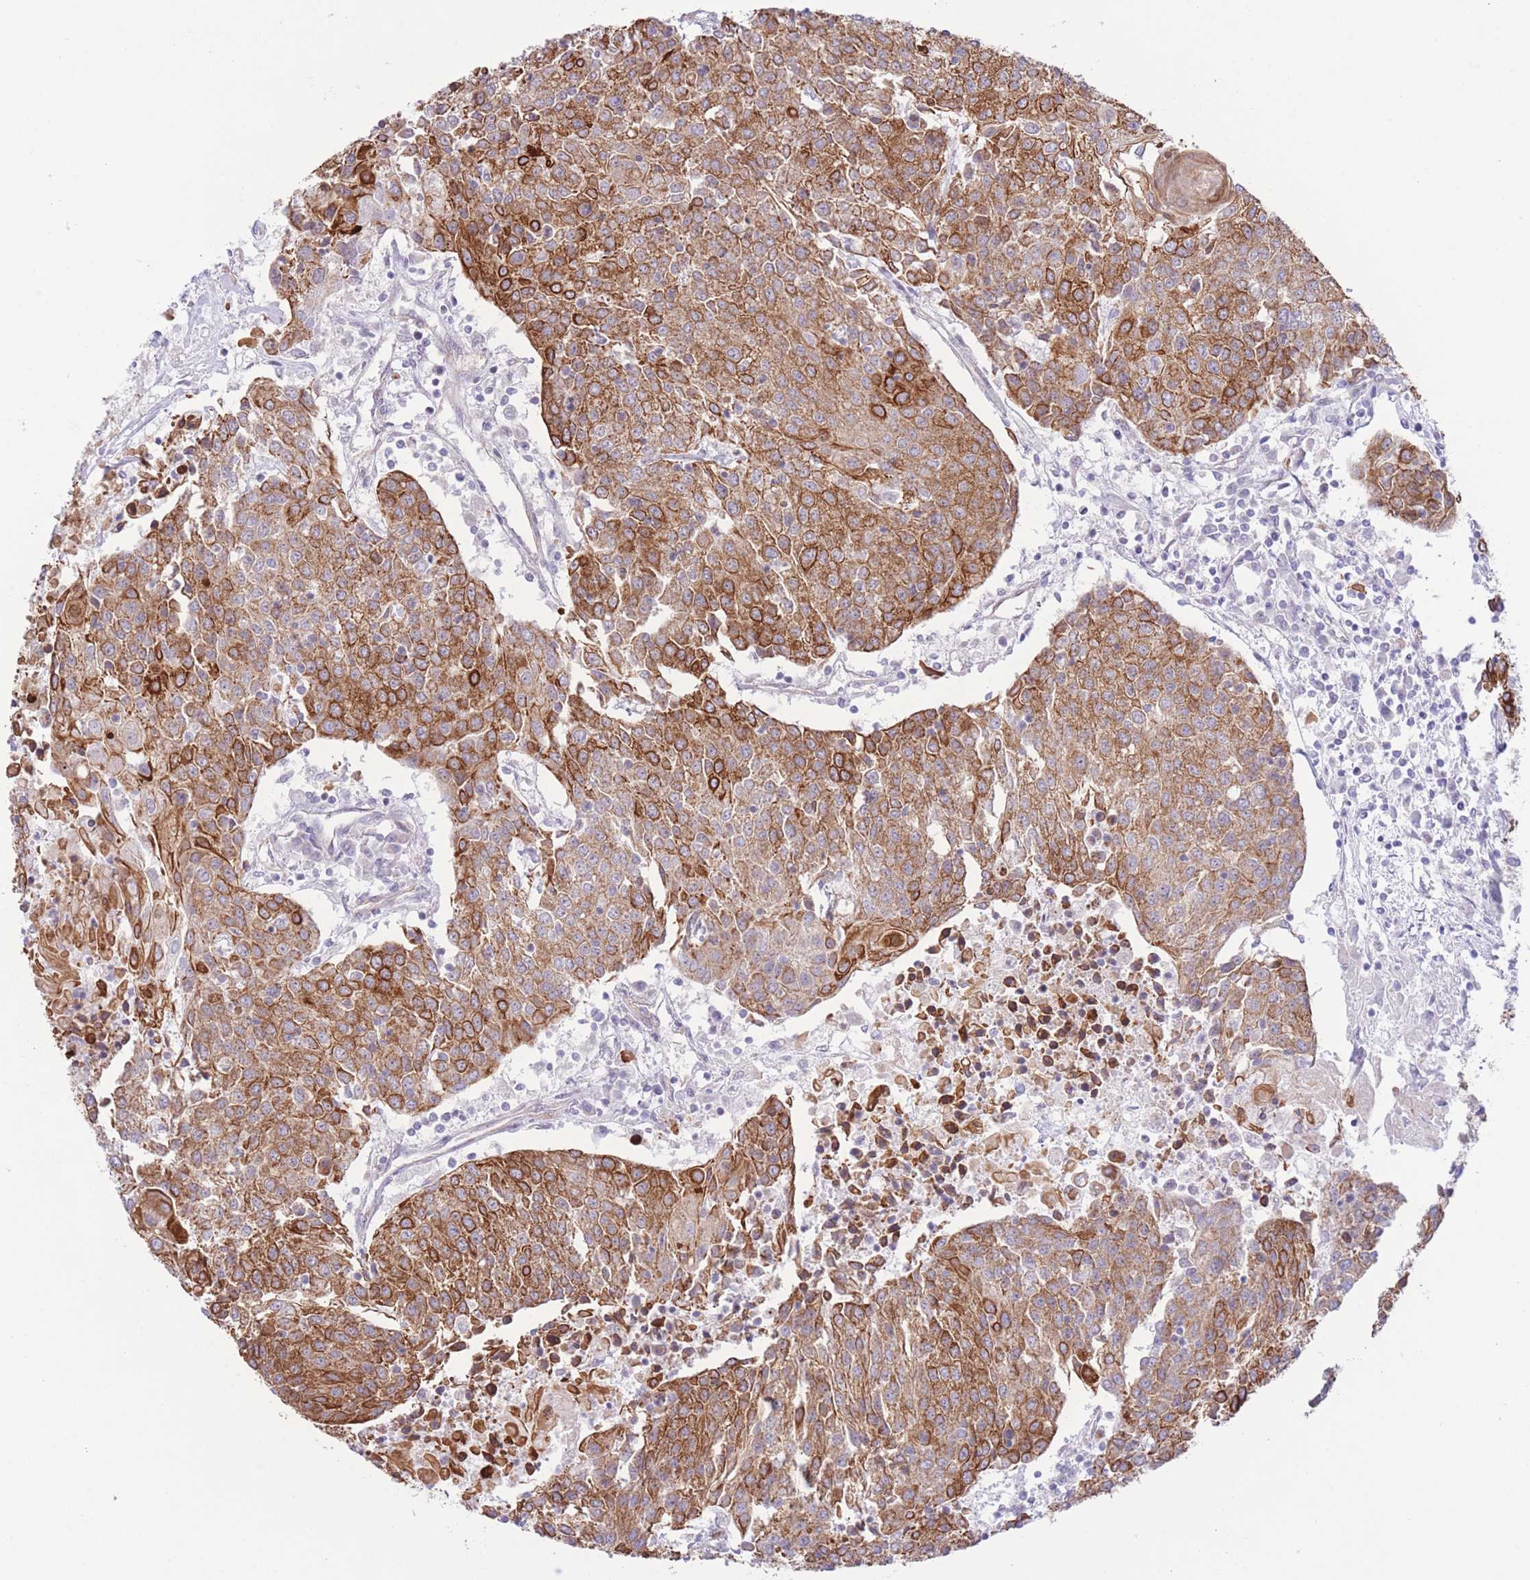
{"staining": {"intensity": "strong", "quantity": ">75%", "location": "cytoplasmic/membranous"}, "tissue": "urothelial cancer", "cell_type": "Tumor cells", "image_type": "cancer", "snomed": [{"axis": "morphology", "description": "Urothelial carcinoma, High grade"}, {"axis": "topography", "description": "Urinary bladder"}], "caption": "Urothelial cancer stained for a protein (brown) demonstrates strong cytoplasmic/membranous positive positivity in about >75% of tumor cells.", "gene": "MRPS31", "patient": {"sex": "female", "age": 85}}